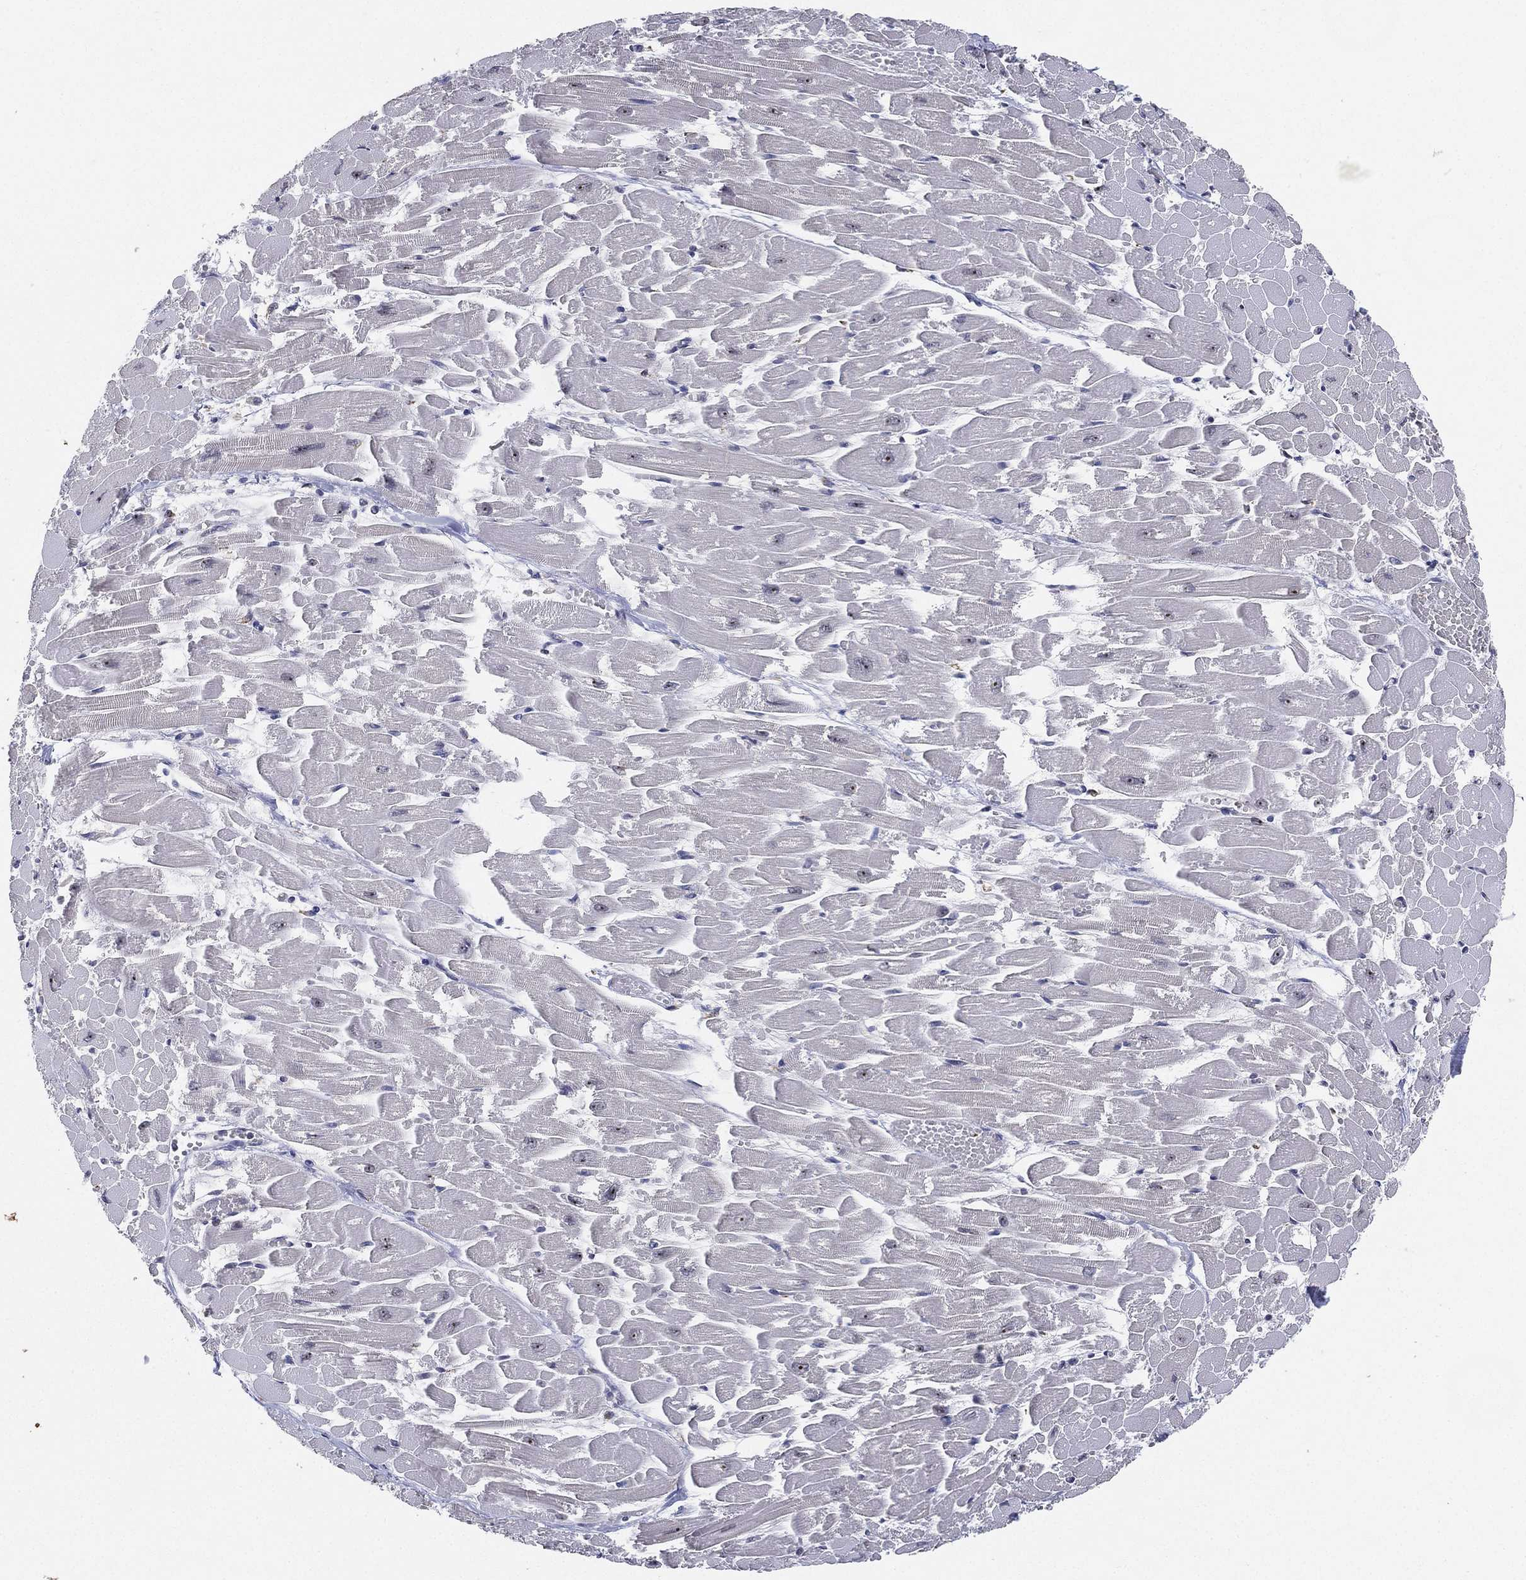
{"staining": {"intensity": "strong", "quantity": "<25%", "location": "nuclear"}, "tissue": "heart muscle", "cell_type": "Cardiomyocytes", "image_type": "normal", "snomed": [{"axis": "morphology", "description": "Normal tissue, NOS"}, {"axis": "topography", "description": "Heart"}], "caption": "Cardiomyocytes show strong nuclear positivity in approximately <25% of cells in benign heart muscle. (Stains: DAB (3,3'-diaminobenzidine) in brown, nuclei in blue, Microscopy: brightfield microscopy at high magnification).", "gene": "PPP1R16B", "patient": {"sex": "female", "age": 52}}